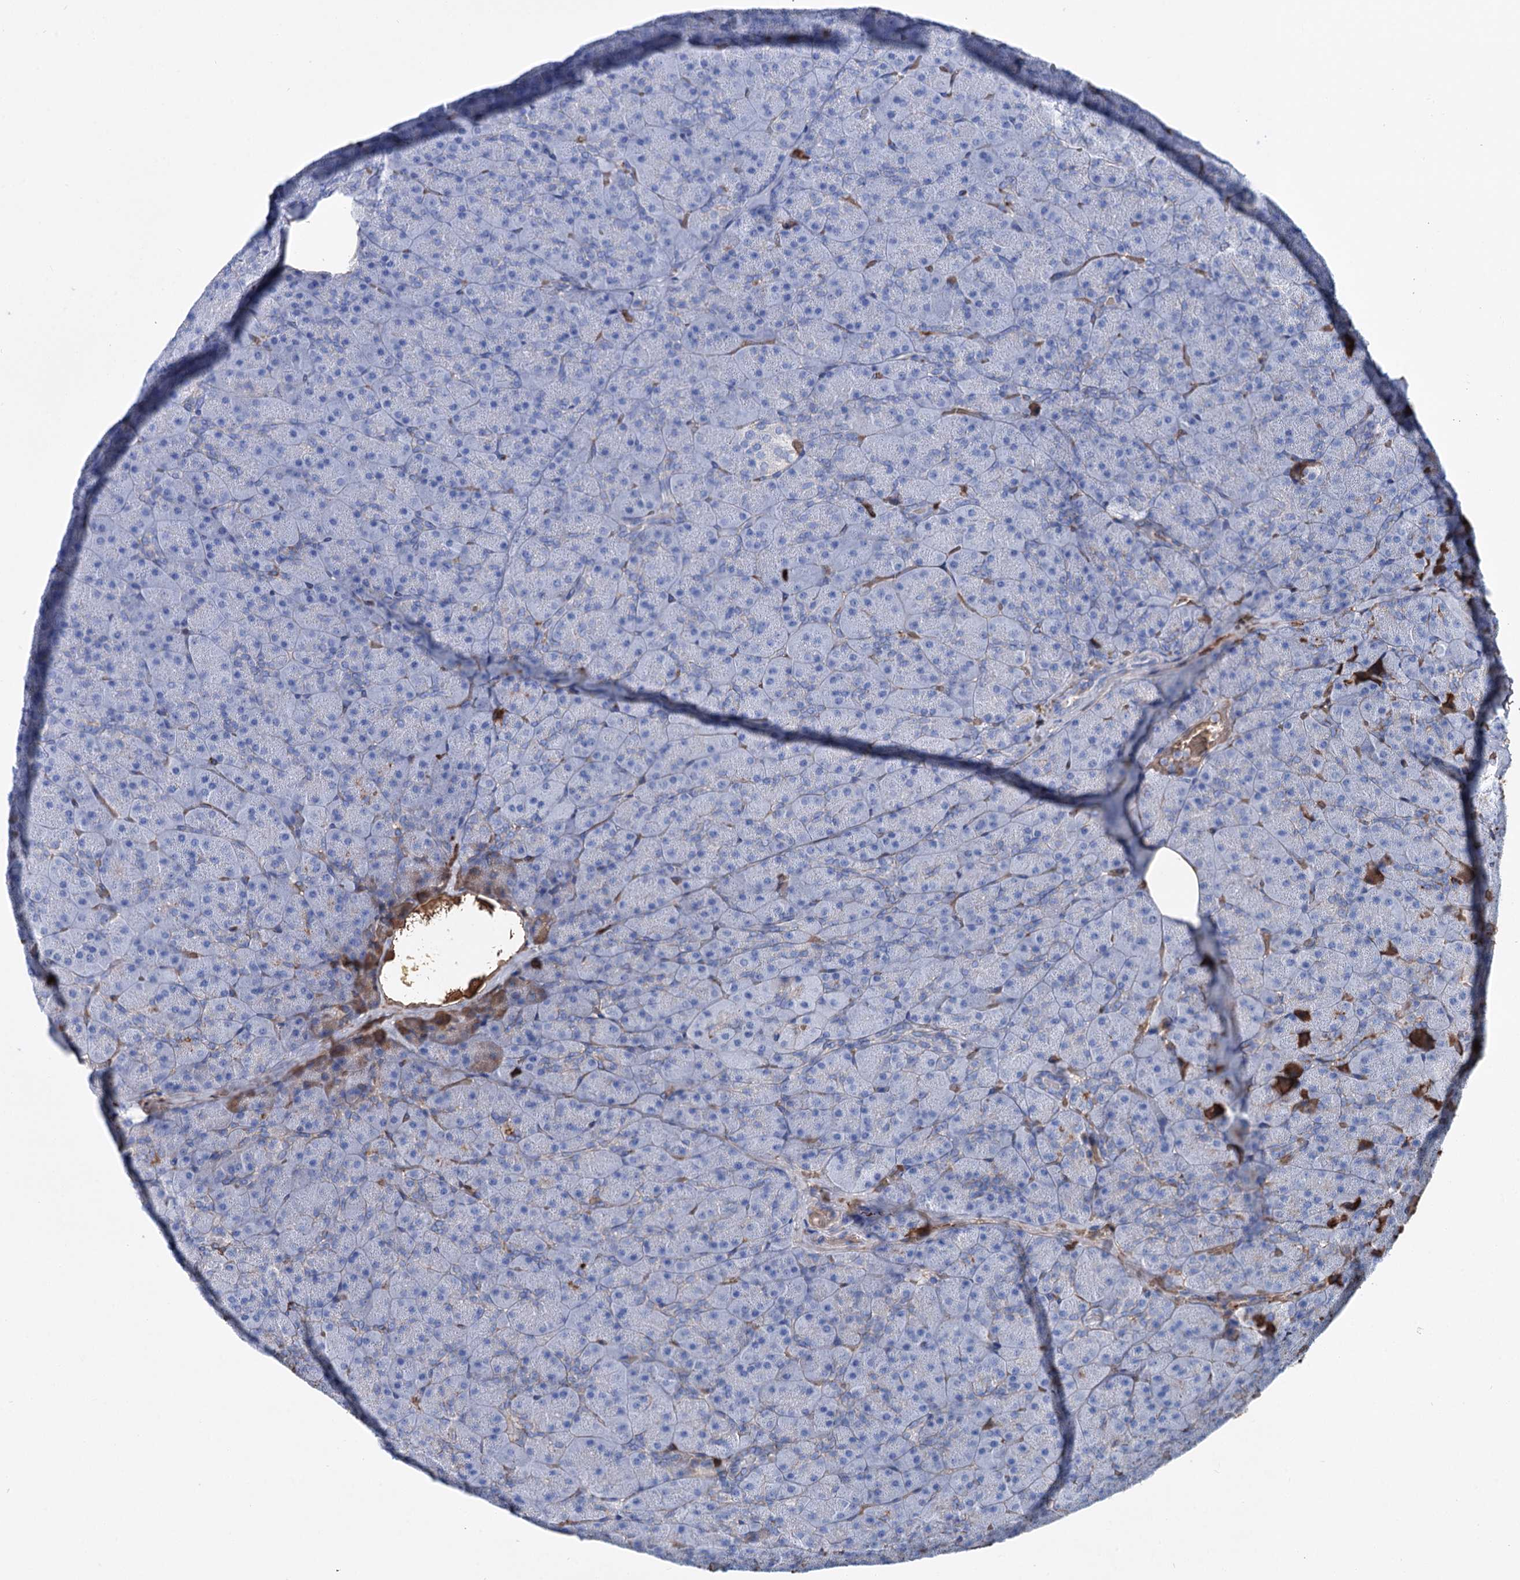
{"staining": {"intensity": "negative", "quantity": "none", "location": "none"}, "tissue": "pancreas", "cell_type": "Exocrine glandular cells", "image_type": "normal", "snomed": [{"axis": "morphology", "description": "Normal tissue, NOS"}, {"axis": "topography", "description": "Pancreas"}], "caption": "Histopathology image shows no significant protein expression in exocrine glandular cells of unremarkable pancreas. The staining was performed using DAB to visualize the protein expression in brown, while the nuclei were stained in blue with hematoxylin (Magnification: 20x).", "gene": "RPUSD3", "patient": {"sex": "male", "age": 36}}